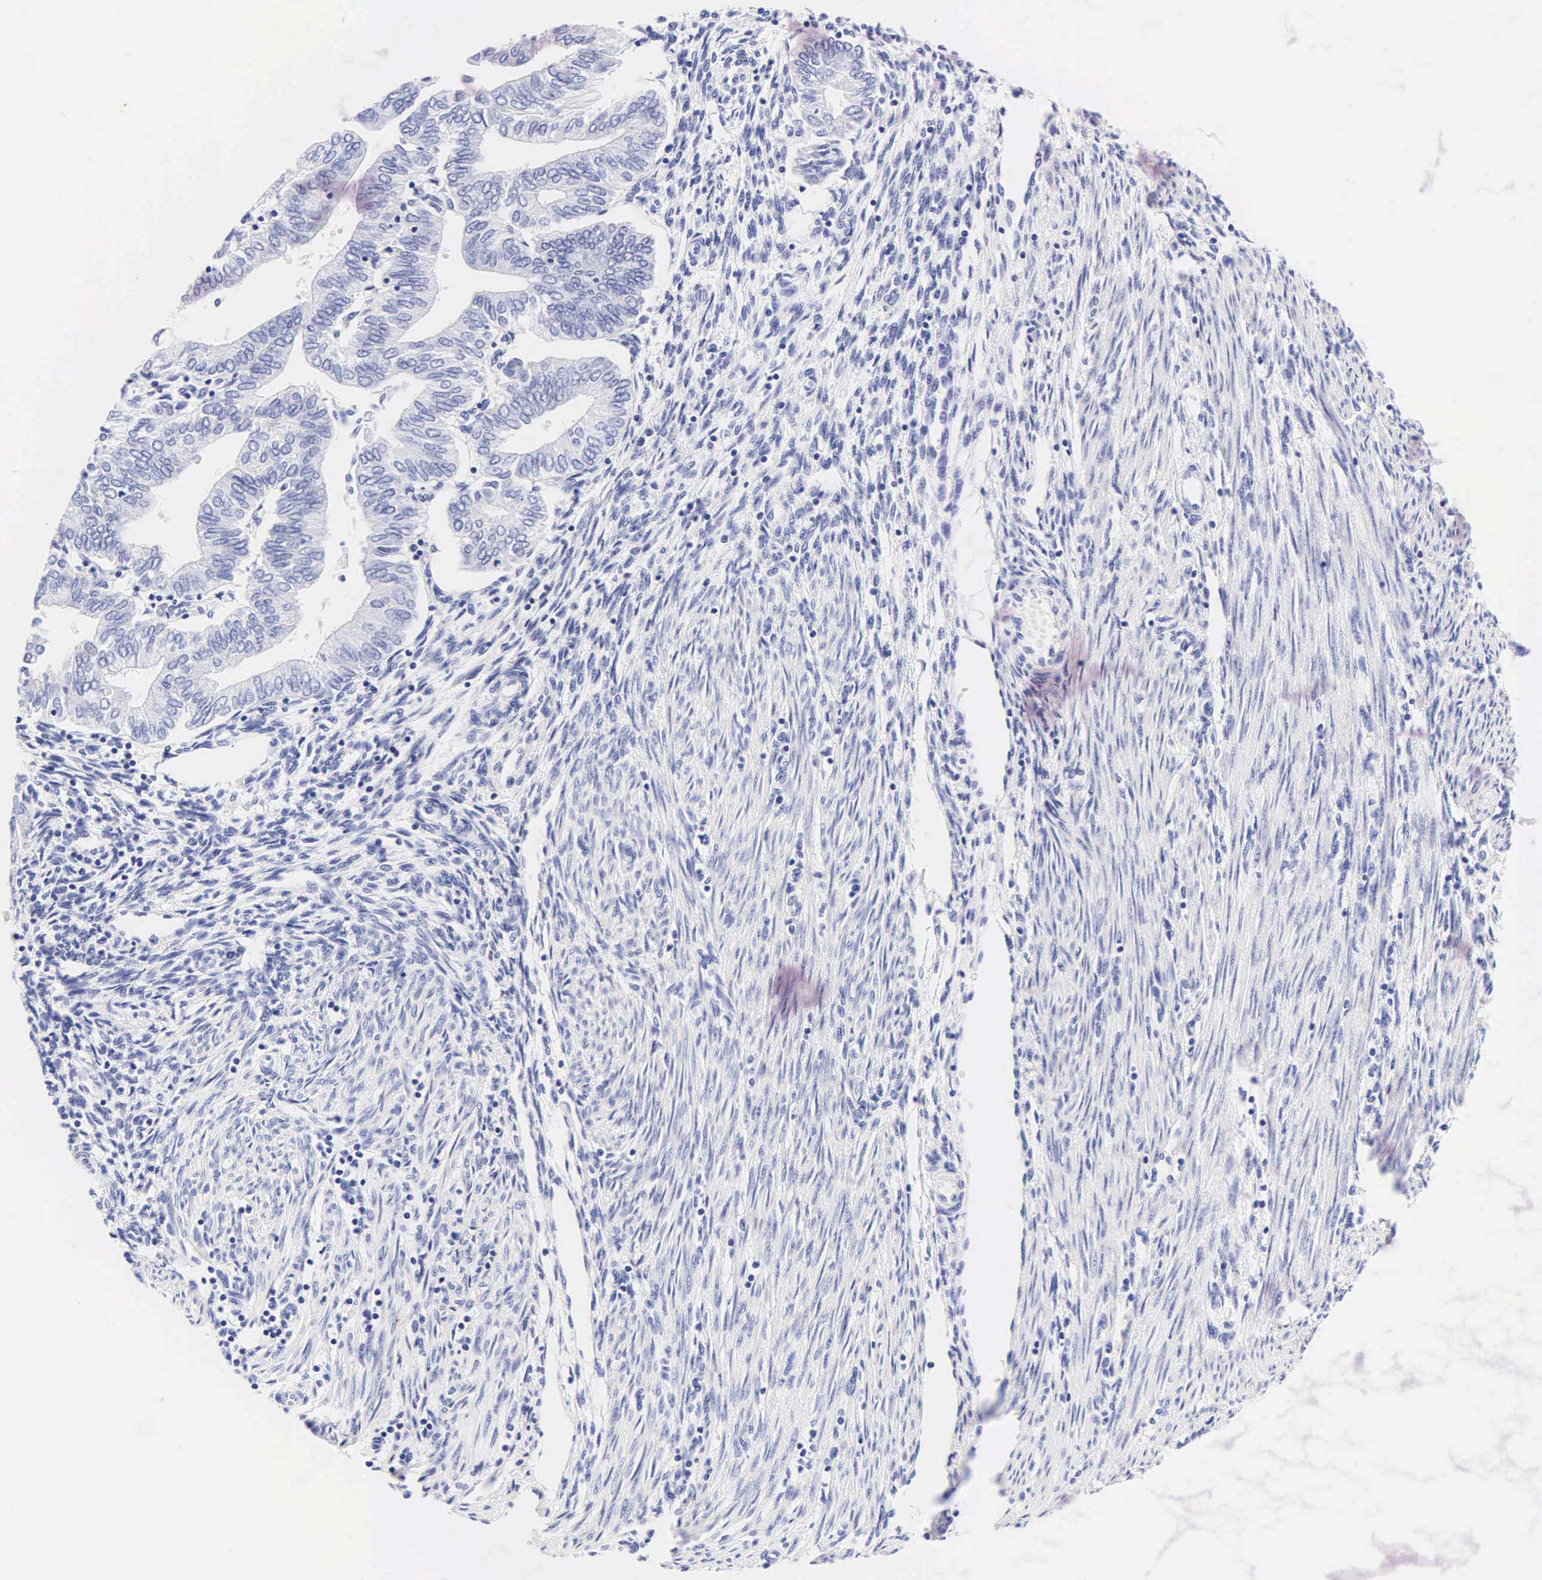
{"staining": {"intensity": "negative", "quantity": "none", "location": "none"}, "tissue": "endometrial cancer", "cell_type": "Tumor cells", "image_type": "cancer", "snomed": [{"axis": "morphology", "description": "Adenocarcinoma, NOS"}, {"axis": "topography", "description": "Endometrium"}], "caption": "Tumor cells show no significant protein staining in endometrial adenocarcinoma.", "gene": "KRT20", "patient": {"sex": "female", "age": 51}}